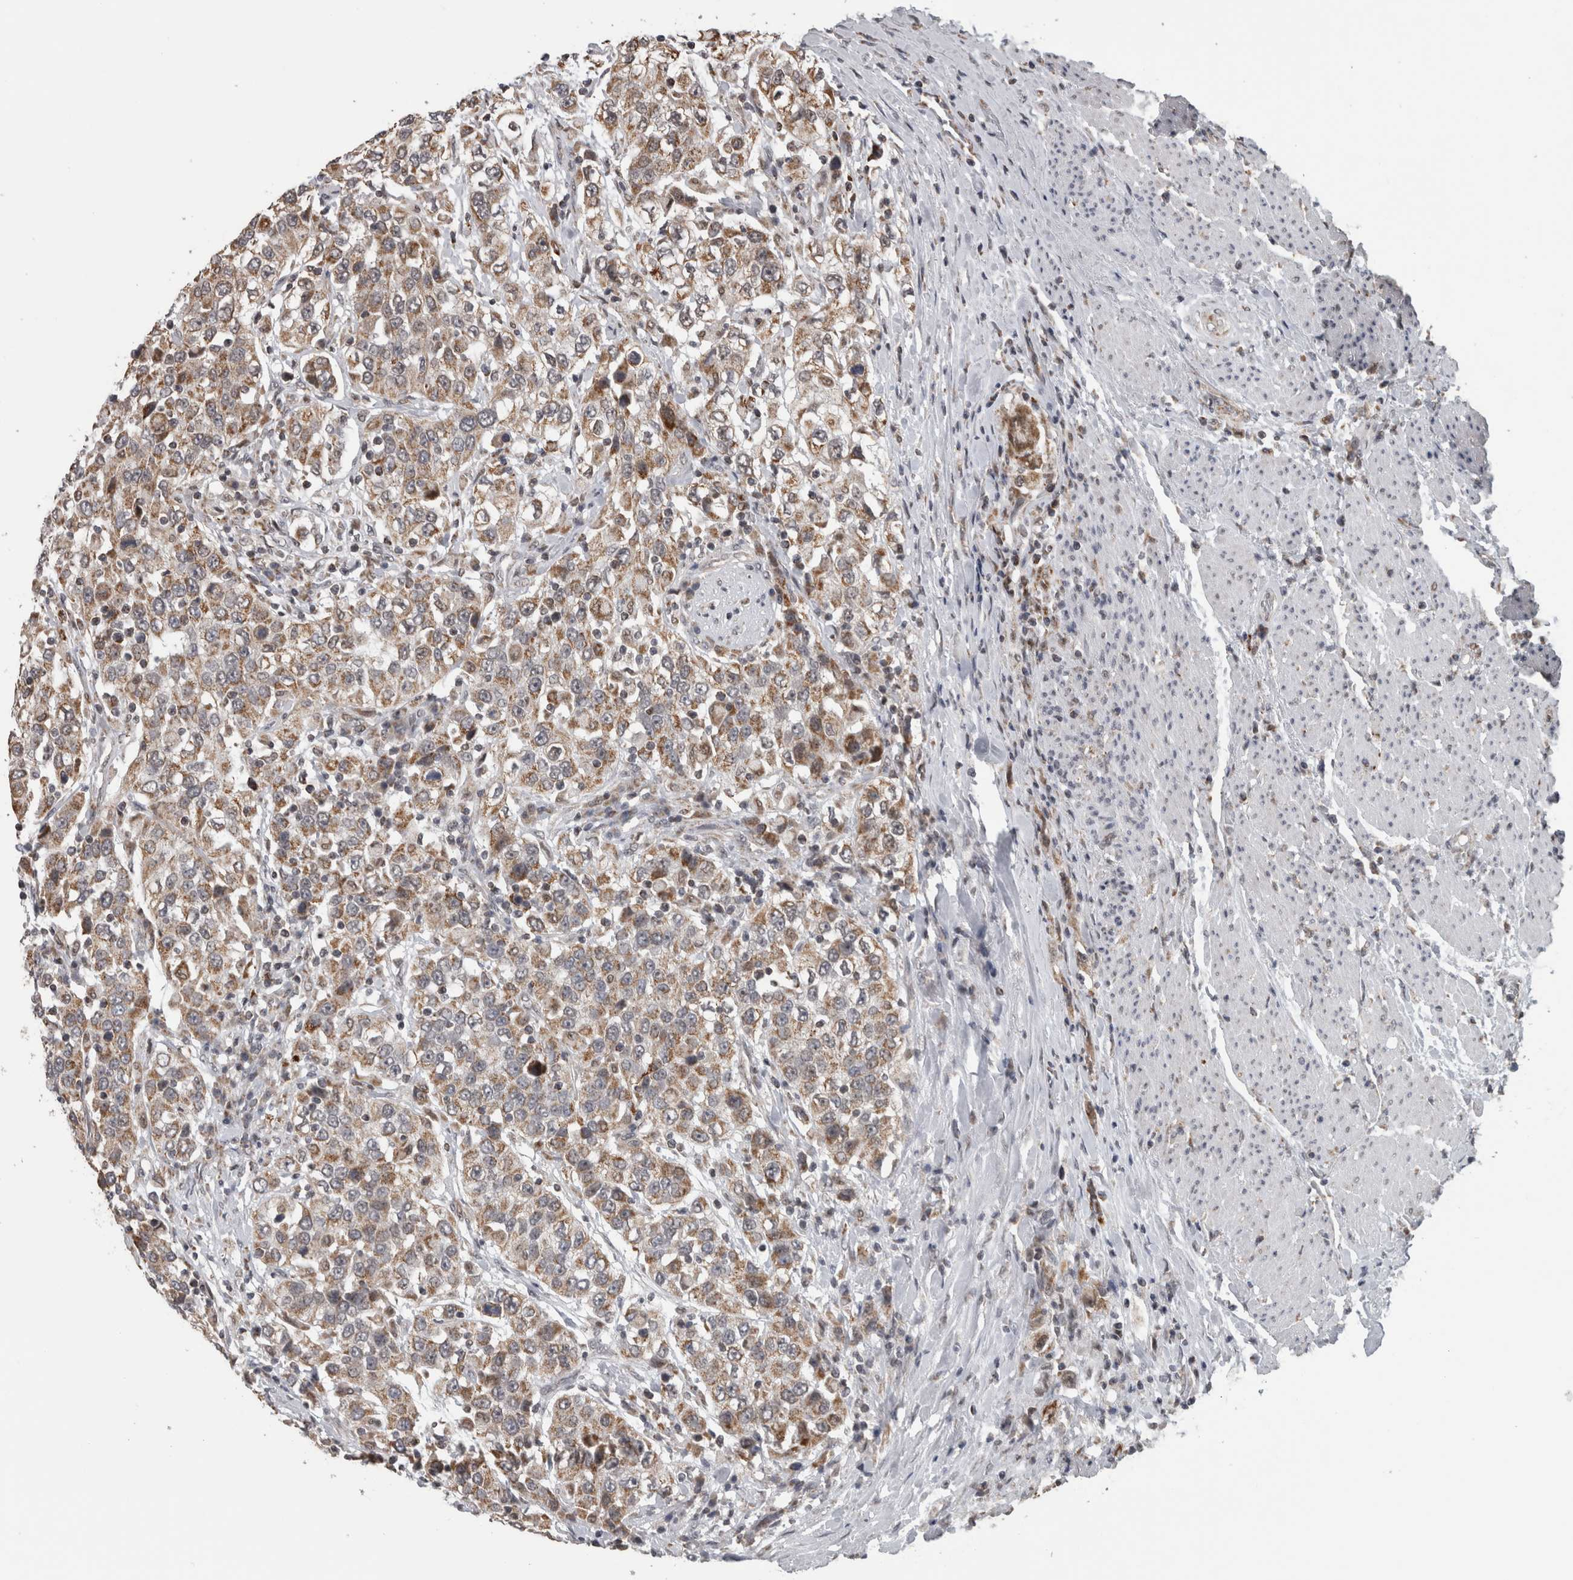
{"staining": {"intensity": "moderate", "quantity": ">75%", "location": "cytoplasmic/membranous"}, "tissue": "urothelial cancer", "cell_type": "Tumor cells", "image_type": "cancer", "snomed": [{"axis": "morphology", "description": "Urothelial carcinoma, High grade"}, {"axis": "topography", "description": "Urinary bladder"}], "caption": "Brown immunohistochemical staining in urothelial cancer shows moderate cytoplasmic/membranous staining in about >75% of tumor cells. The staining was performed using DAB, with brown indicating positive protein expression. Nuclei are stained blue with hematoxylin.", "gene": "OR2K2", "patient": {"sex": "female", "age": 80}}